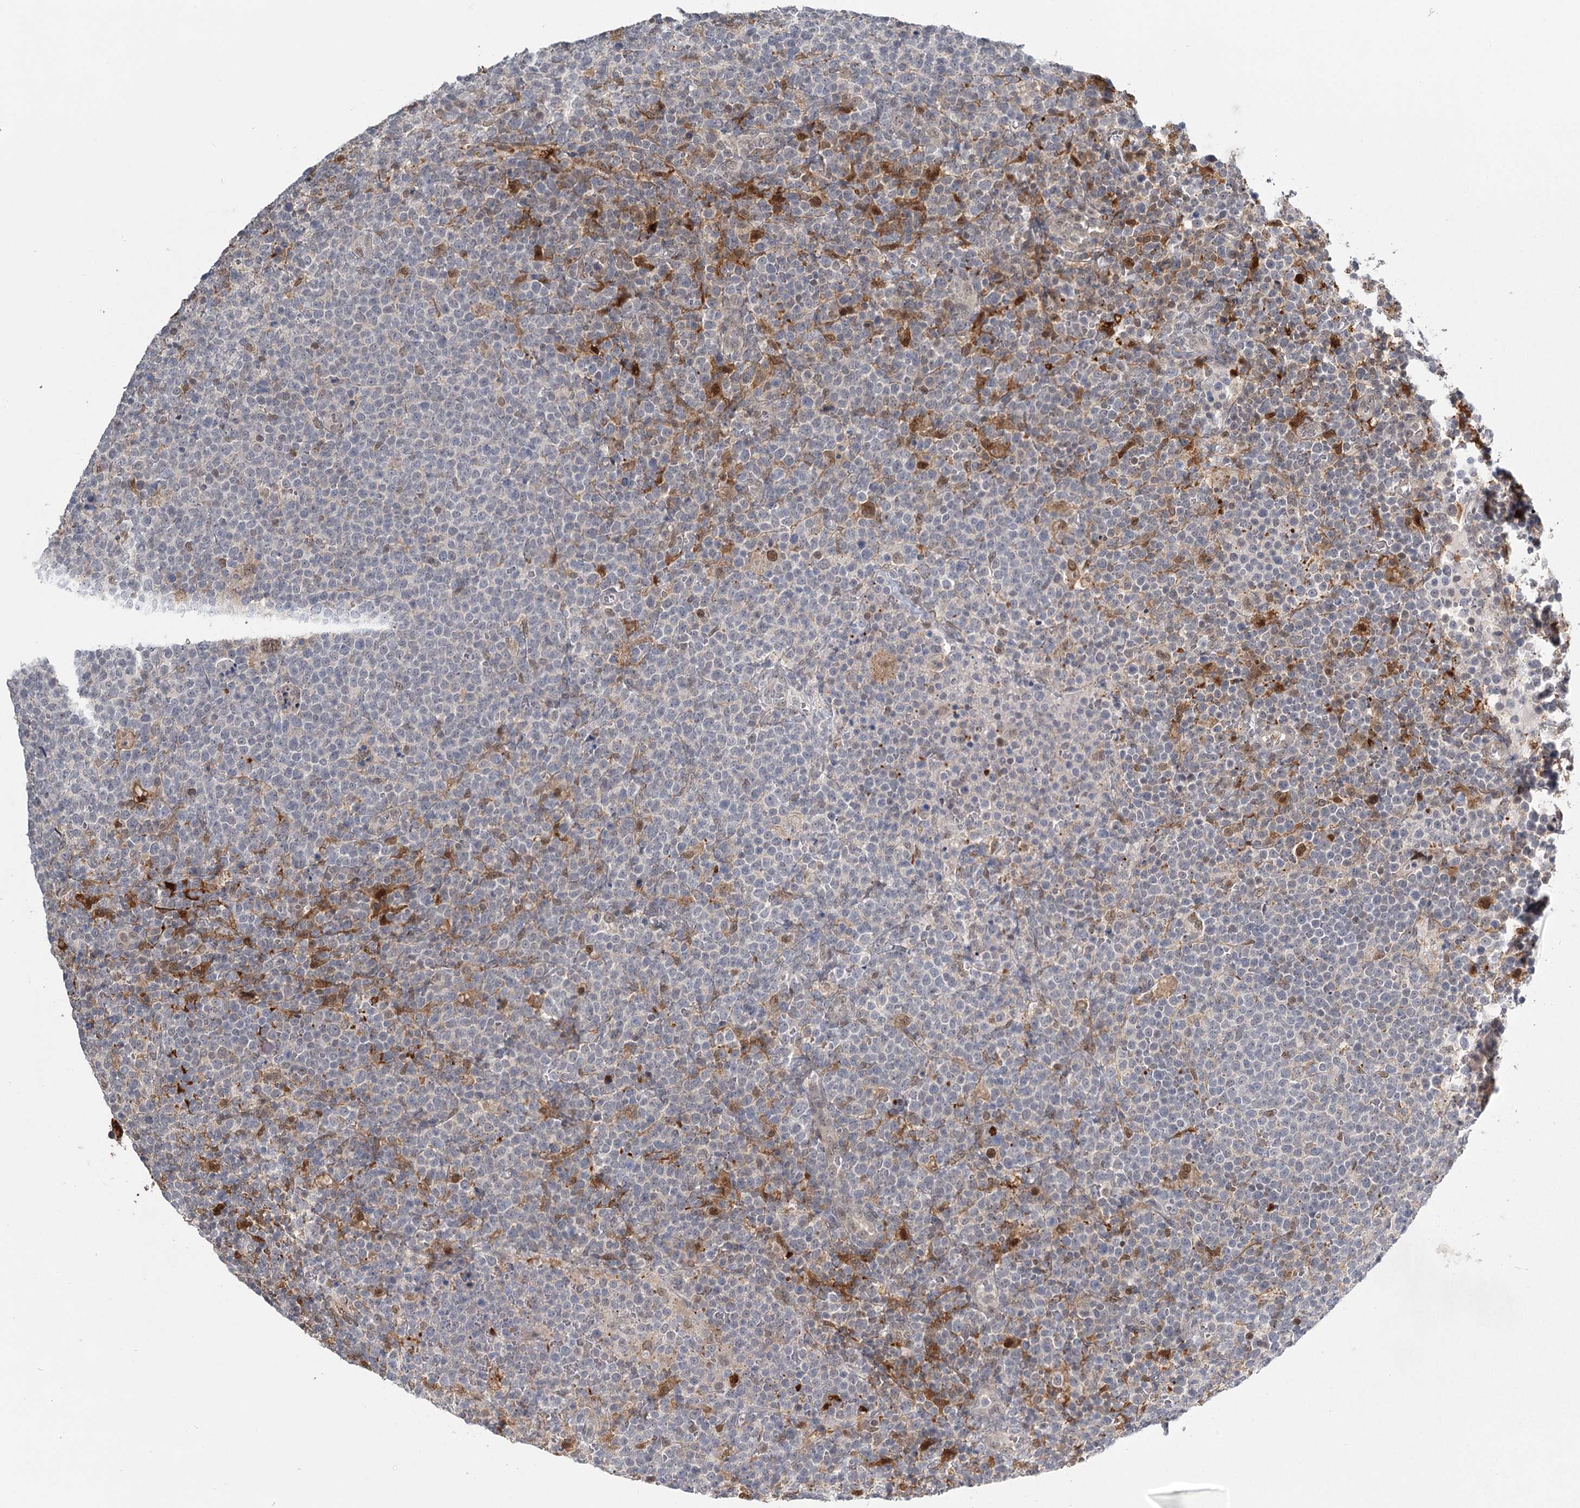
{"staining": {"intensity": "negative", "quantity": "none", "location": "none"}, "tissue": "lymphoma", "cell_type": "Tumor cells", "image_type": "cancer", "snomed": [{"axis": "morphology", "description": "Malignant lymphoma, non-Hodgkin's type, High grade"}, {"axis": "topography", "description": "Lymph node"}], "caption": "DAB (3,3'-diaminobenzidine) immunohistochemical staining of human malignant lymphoma, non-Hodgkin's type (high-grade) shows no significant staining in tumor cells. Nuclei are stained in blue.", "gene": "TMEM70", "patient": {"sex": "male", "age": 61}}